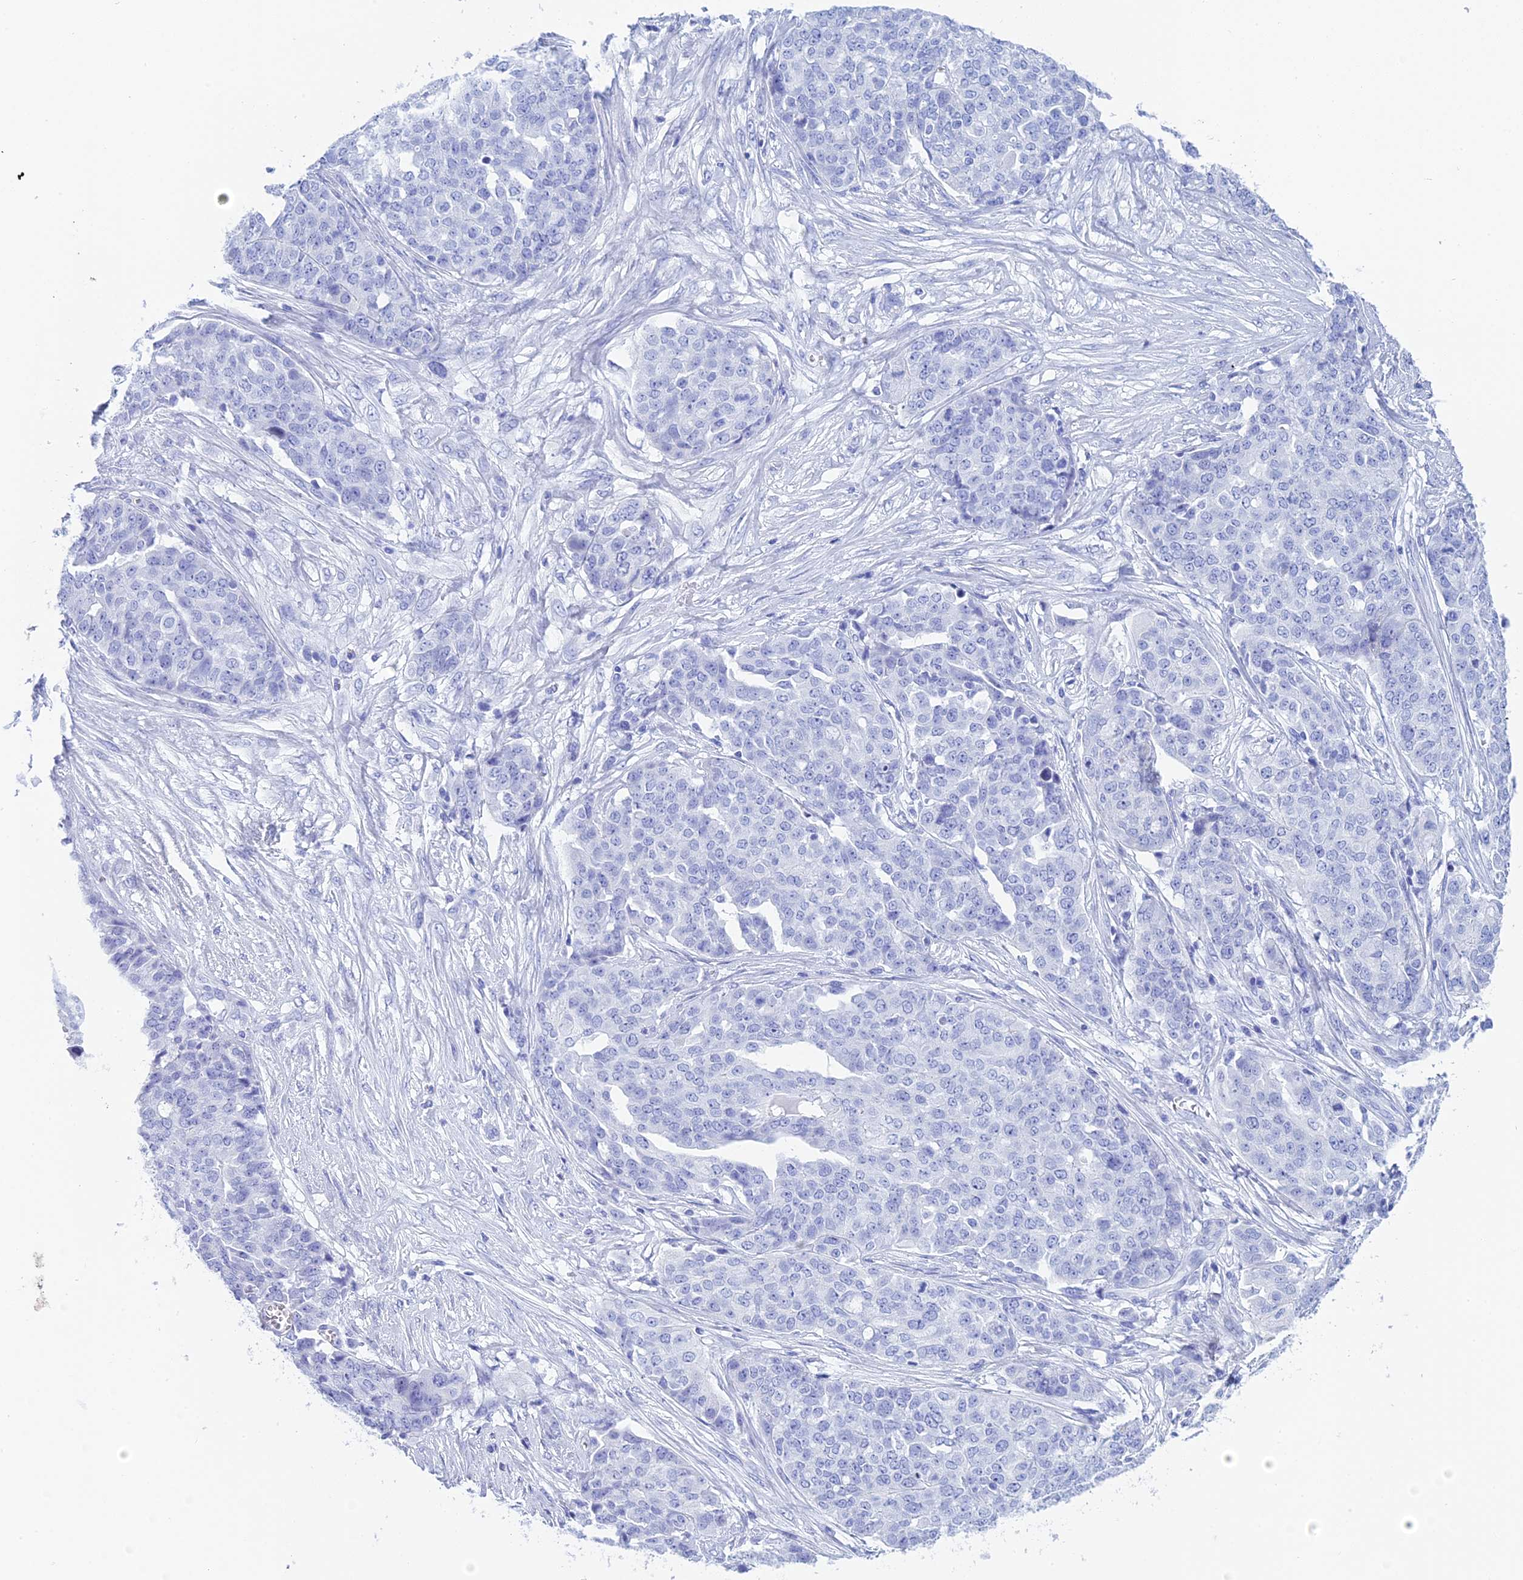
{"staining": {"intensity": "negative", "quantity": "none", "location": "none"}, "tissue": "ovarian cancer", "cell_type": "Tumor cells", "image_type": "cancer", "snomed": [{"axis": "morphology", "description": "Cystadenocarcinoma, serous, NOS"}, {"axis": "topography", "description": "Soft tissue"}, {"axis": "topography", "description": "Ovary"}], "caption": "DAB immunohistochemical staining of human ovarian serous cystadenocarcinoma exhibits no significant staining in tumor cells. Brightfield microscopy of immunohistochemistry stained with DAB (3,3'-diaminobenzidine) (brown) and hematoxylin (blue), captured at high magnification.", "gene": "TEX101", "patient": {"sex": "female", "age": 57}}